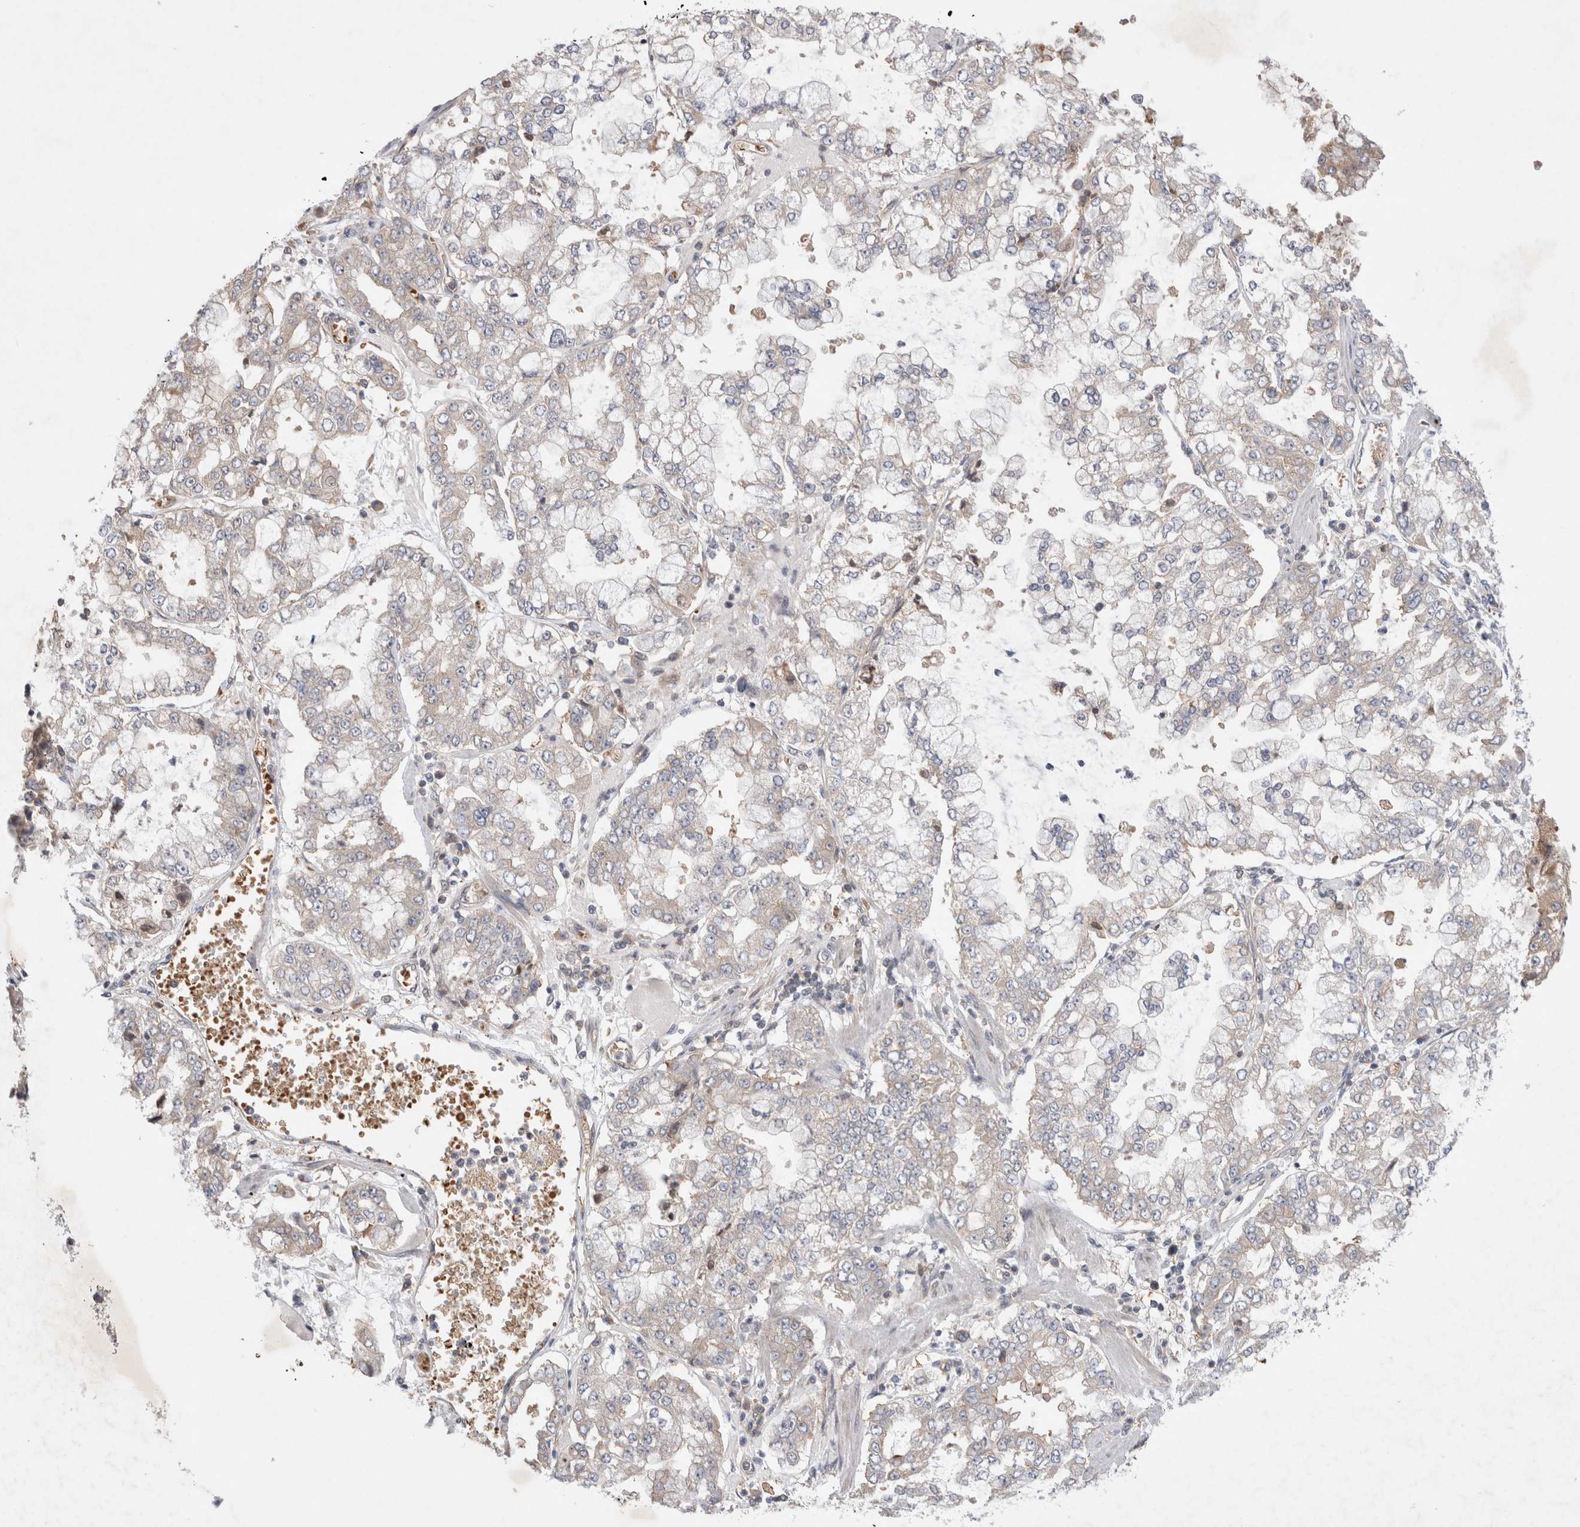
{"staining": {"intensity": "negative", "quantity": "none", "location": "none"}, "tissue": "stomach cancer", "cell_type": "Tumor cells", "image_type": "cancer", "snomed": [{"axis": "morphology", "description": "Adenocarcinoma, NOS"}, {"axis": "topography", "description": "Stomach"}], "caption": "IHC of stomach cancer shows no expression in tumor cells.", "gene": "EIF3E", "patient": {"sex": "male", "age": 76}}